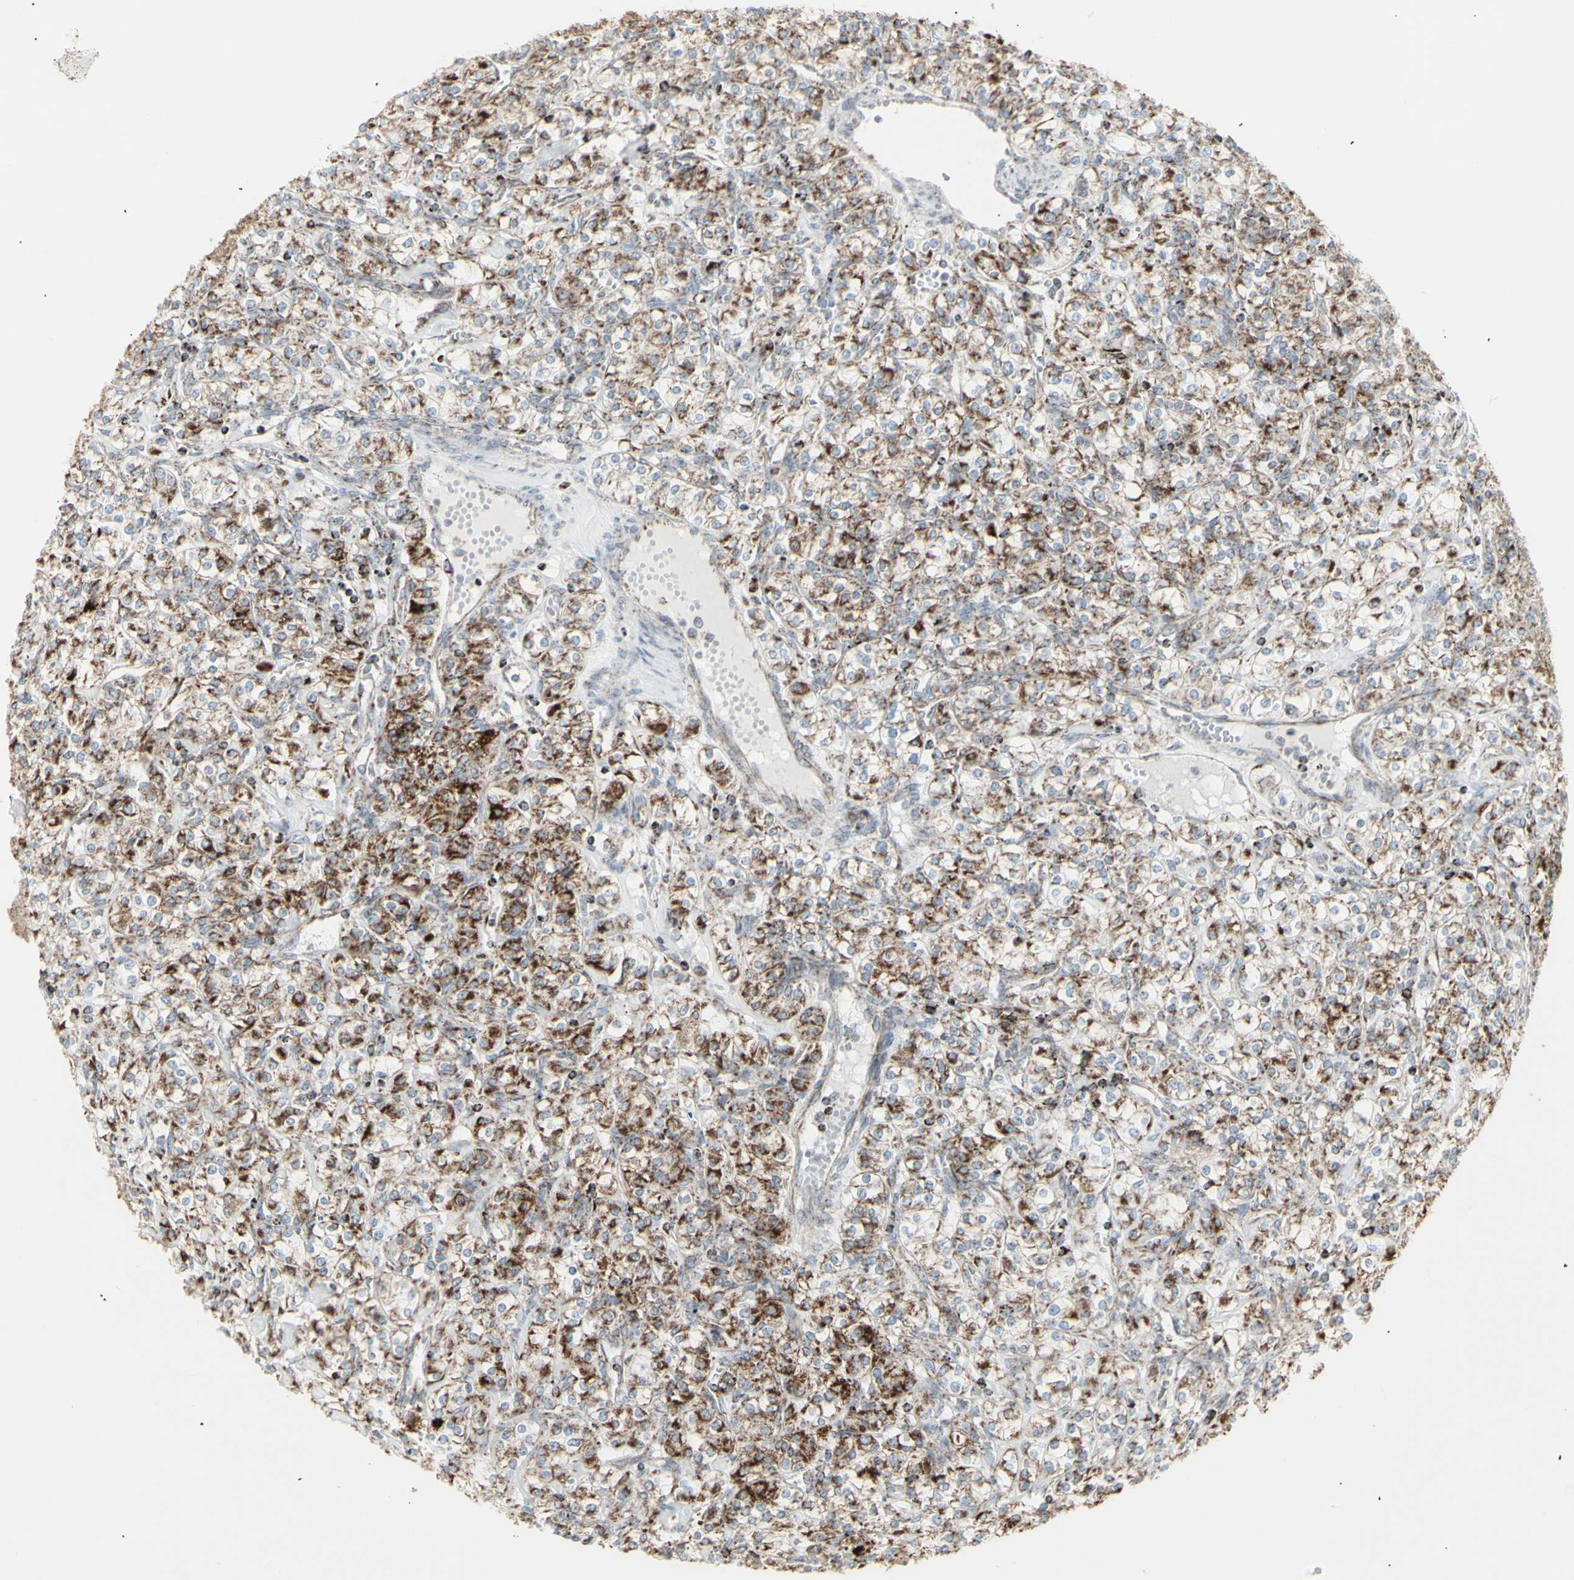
{"staining": {"intensity": "moderate", "quantity": ">75%", "location": "cytoplasmic/membranous"}, "tissue": "renal cancer", "cell_type": "Tumor cells", "image_type": "cancer", "snomed": [{"axis": "morphology", "description": "Adenocarcinoma, NOS"}, {"axis": "topography", "description": "Kidney"}], "caption": "Protein staining of renal cancer (adenocarcinoma) tissue reveals moderate cytoplasmic/membranous expression in about >75% of tumor cells.", "gene": "PLGRKT", "patient": {"sex": "male", "age": 77}}